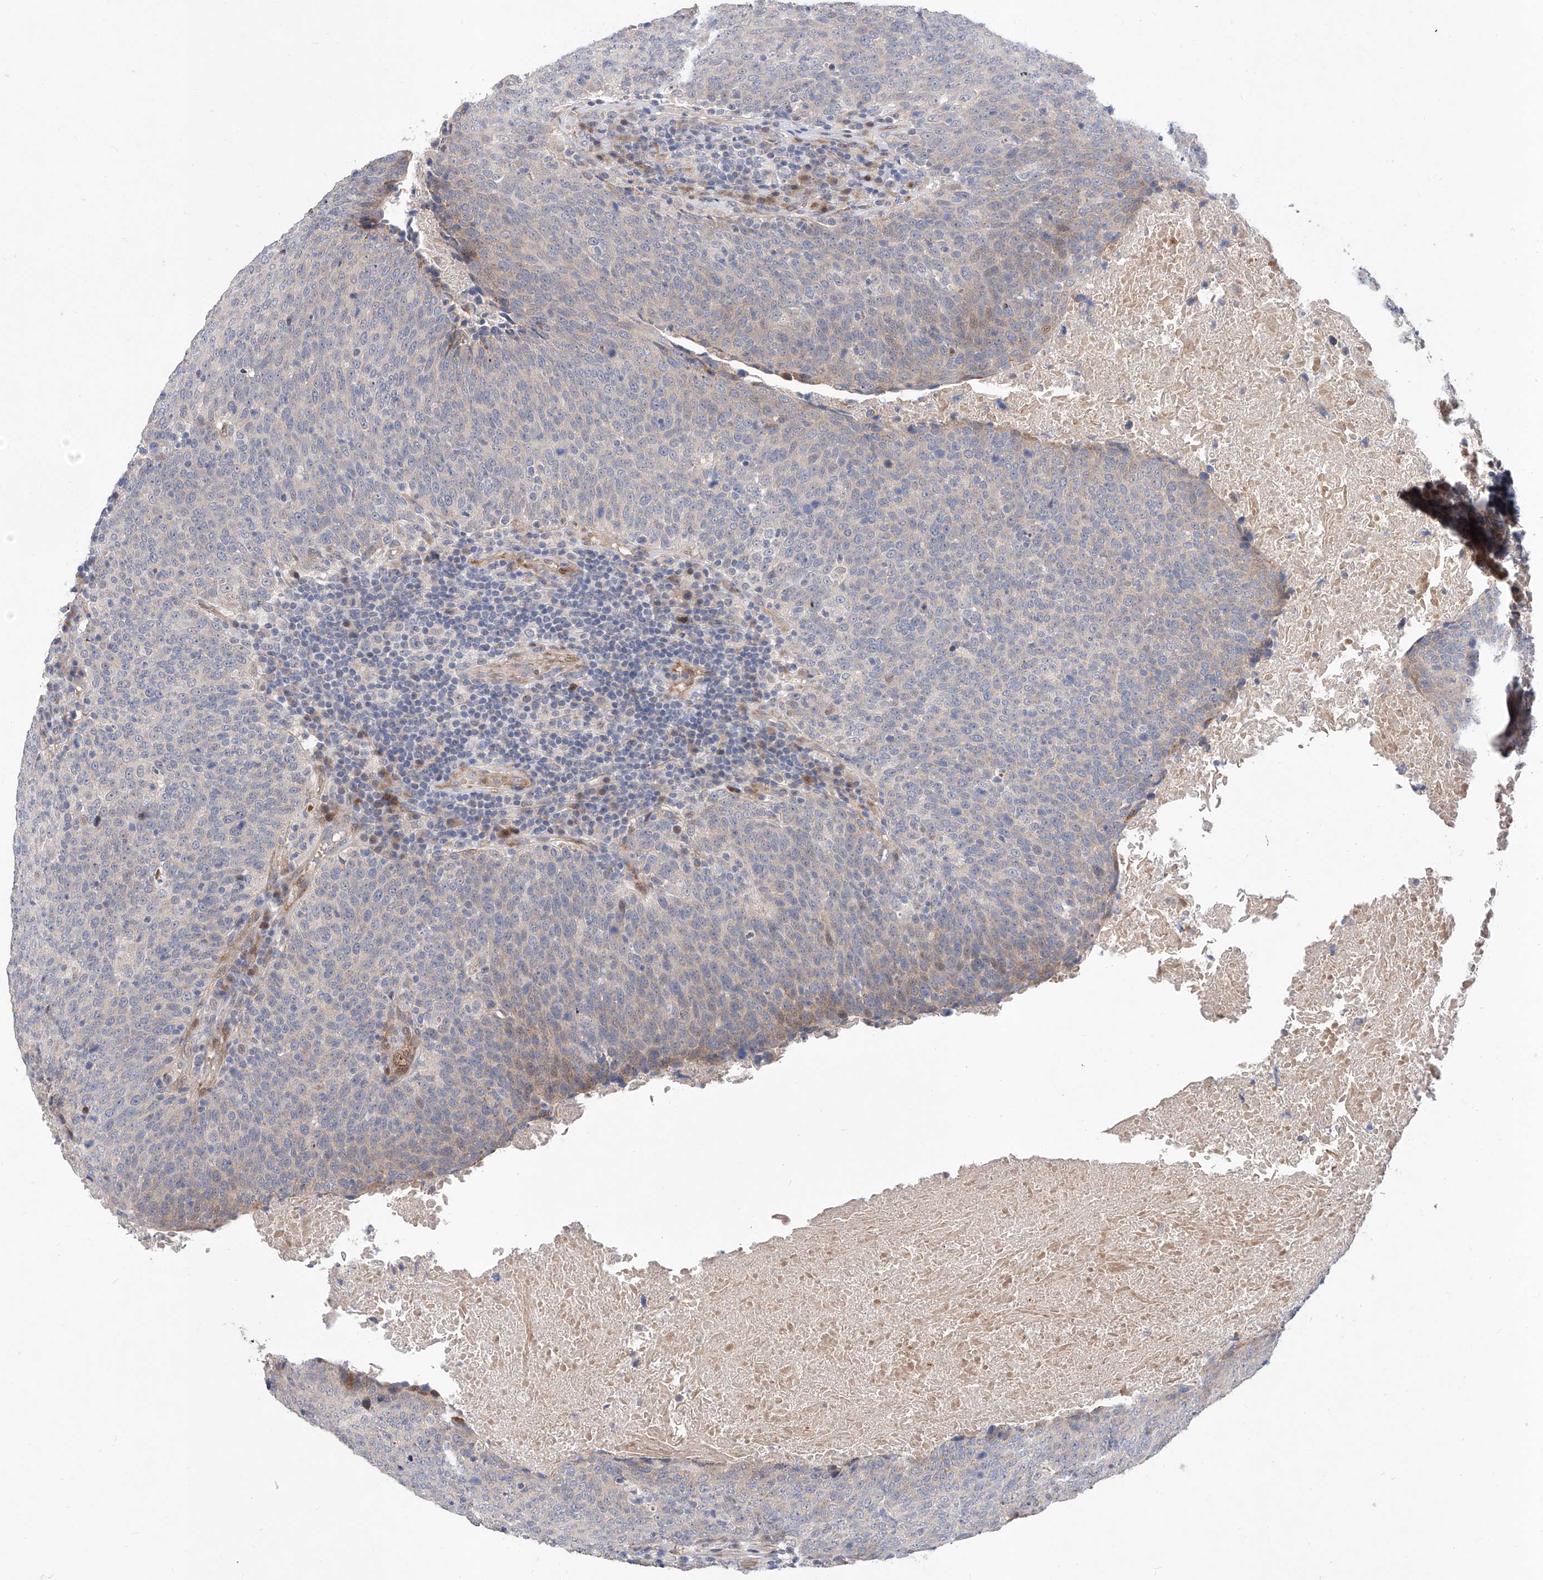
{"staining": {"intensity": "weak", "quantity": "<25%", "location": "cytoplasmic/membranous"}, "tissue": "head and neck cancer", "cell_type": "Tumor cells", "image_type": "cancer", "snomed": [{"axis": "morphology", "description": "Squamous cell carcinoma, NOS"}, {"axis": "morphology", "description": "Squamous cell carcinoma, metastatic, NOS"}, {"axis": "topography", "description": "Lymph node"}, {"axis": "topography", "description": "Head-Neck"}], "caption": "IHC photomicrograph of neoplastic tissue: human head and neck cancer (metastatic squamous cell carcinoma) stained with DAB demonstrates no significant protein staining in tumor cells.", "gene": "FUCA2", "patient": {"sex": "male", "age": 62}}